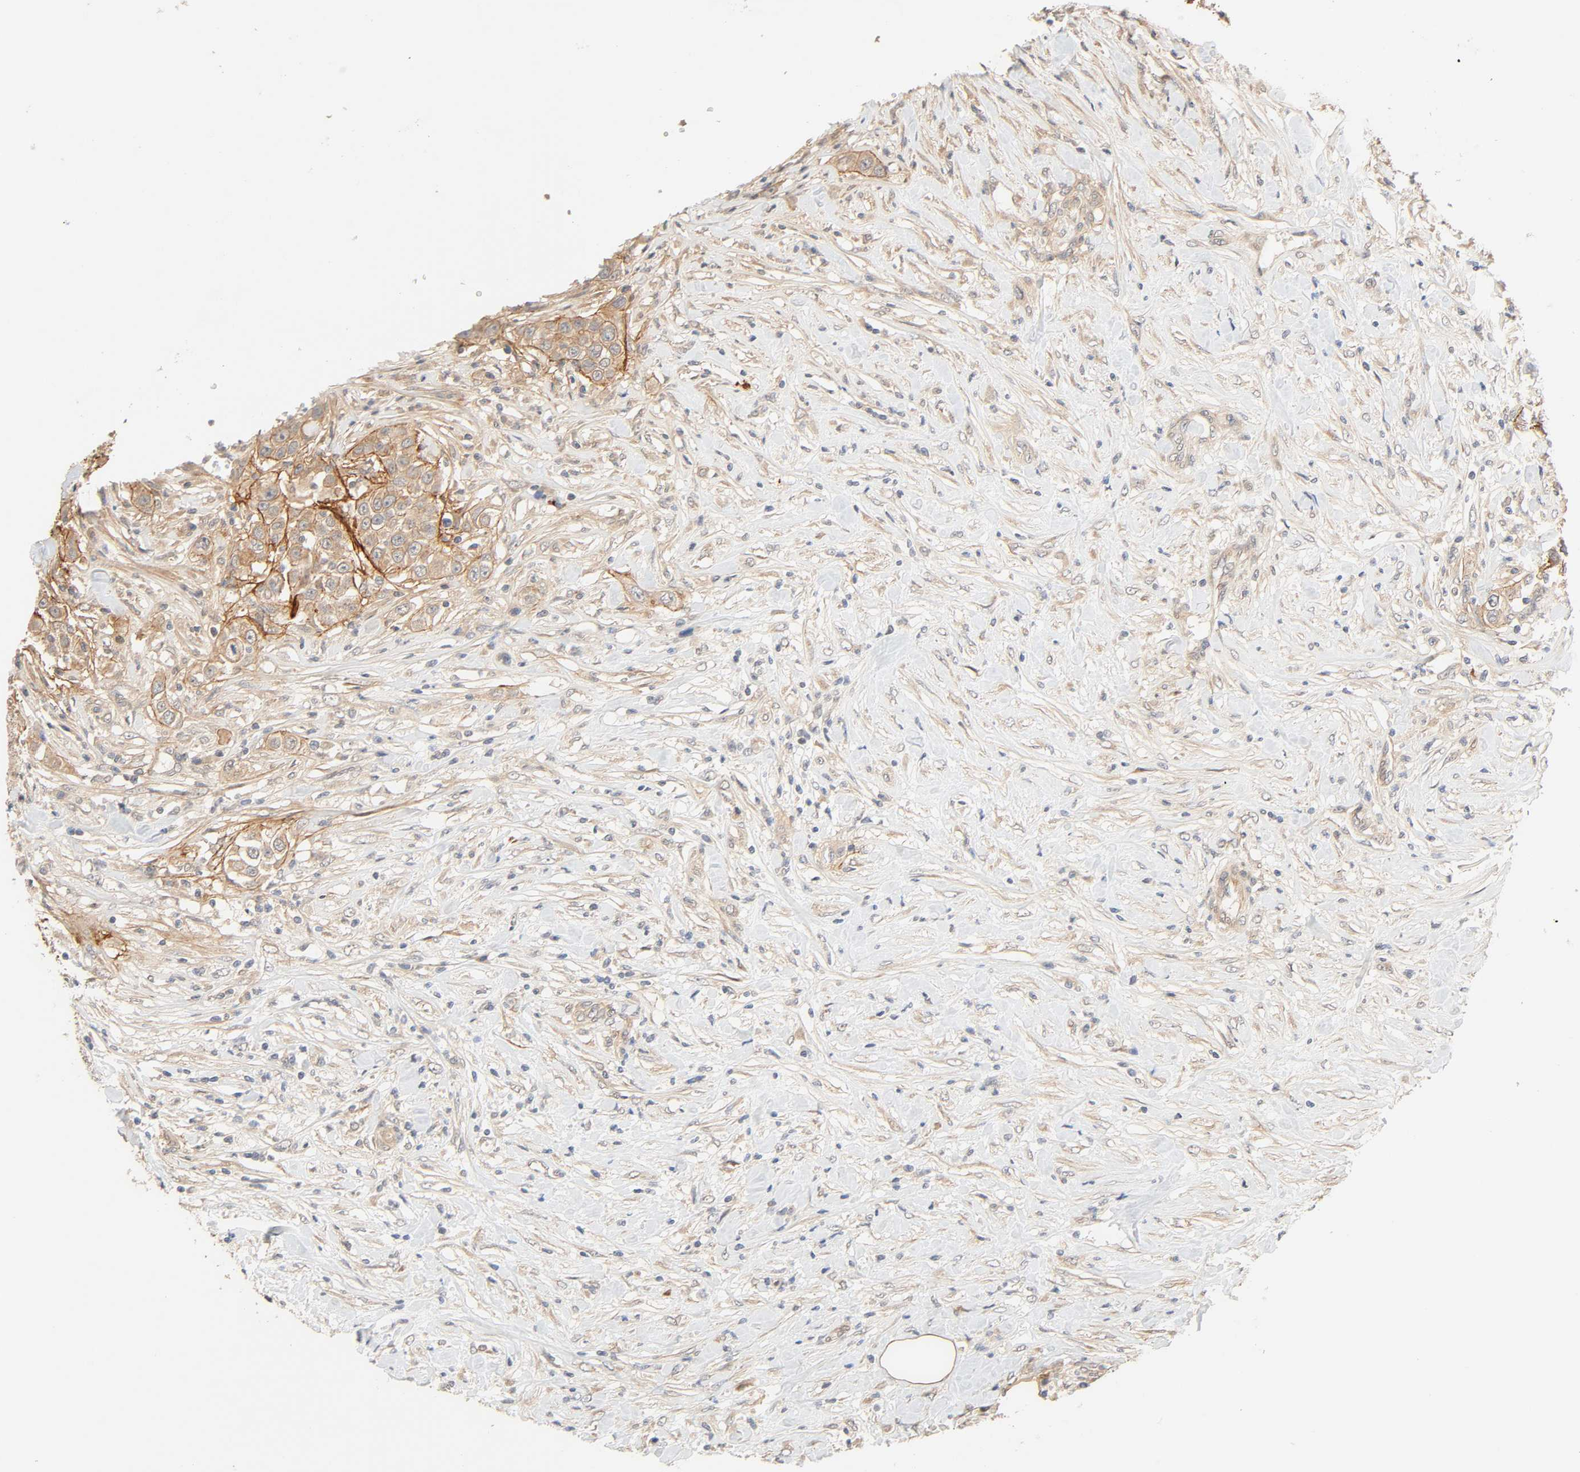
{"staining": {"intensity": "weak", "quantity": ">75%", "location": "cytoplasmic/membranous"}, "tissue": "urothelial cancer", "cell_type": "Tumor cells", "image_type": "cancer", "snomed": [{"axis": "morphology", "description": "Urothelial carcinoma, High grade"}, {"axis": "topography", "description": "Urinary bladder"}], "caption": "Human urothelial cancer stained with a brown dye shows weak cytoplasmic/membranous positive staining in approximately >75% of tumor cells.", "gene": "CACNA1G", "patient": {"sex": "female", "age": 80}}